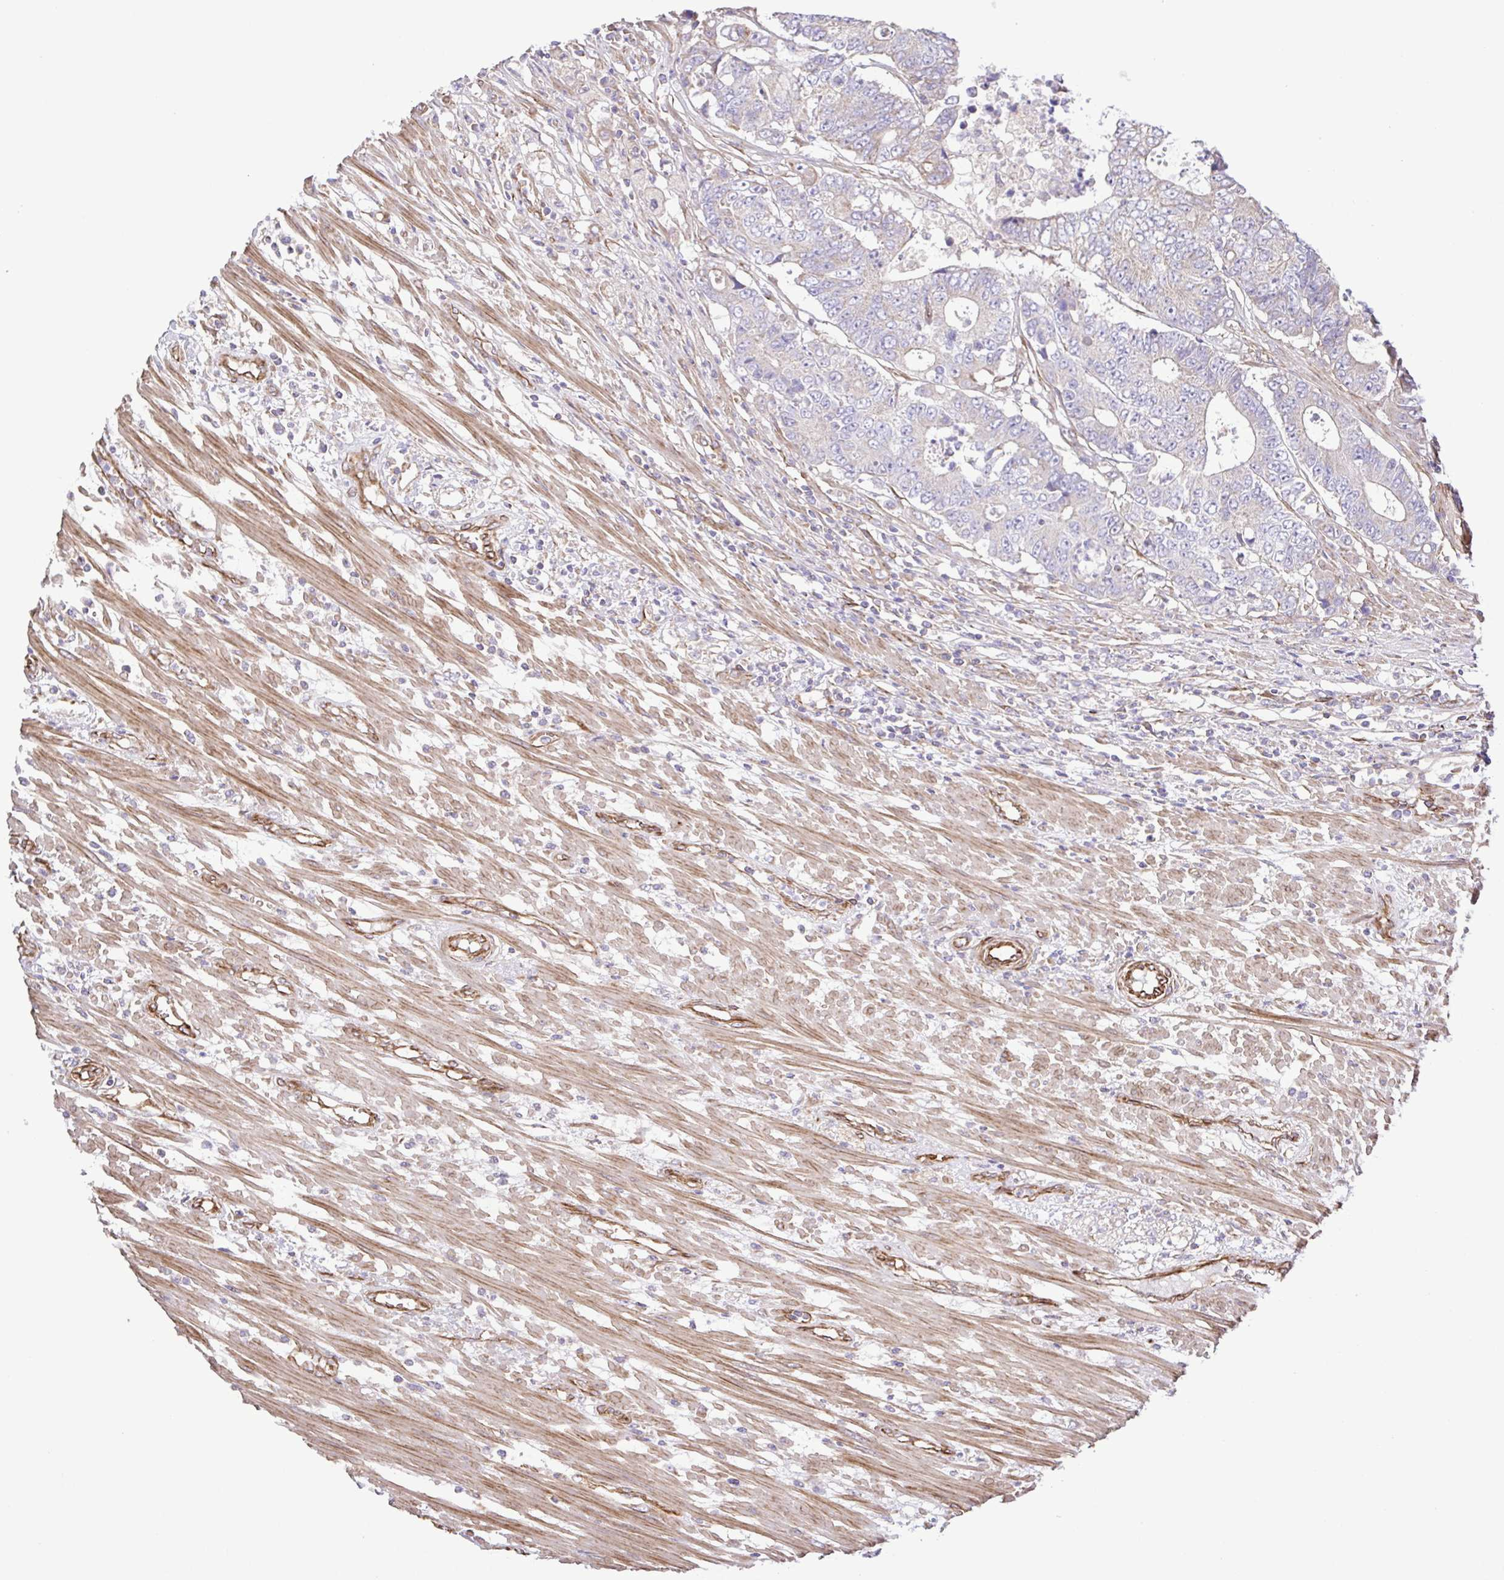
{"staining": {"intensity": "negative", "quantity": "none", "location": "none"}, "tissue": "colorectal cancer", "cell_type": "Tumor cells", "image_type": "cancer", "snomed": [{"axis": "morphology", "description": "Adenocarcinoma, NOS"}, {"axis": "topography", "description": "Colon"}], "caption": "An IHC micrograph of colorectal cancer (adenocarcinoma) is shown. There is no staining in tumor cells of colorectal cancer (adenocarcinoma). (DAB (3,3'-diaminobenzidine) IHC with hematoxylin counter stain).", "gene": "FLT1", "patient": {"sex": "female", "age": 48}}